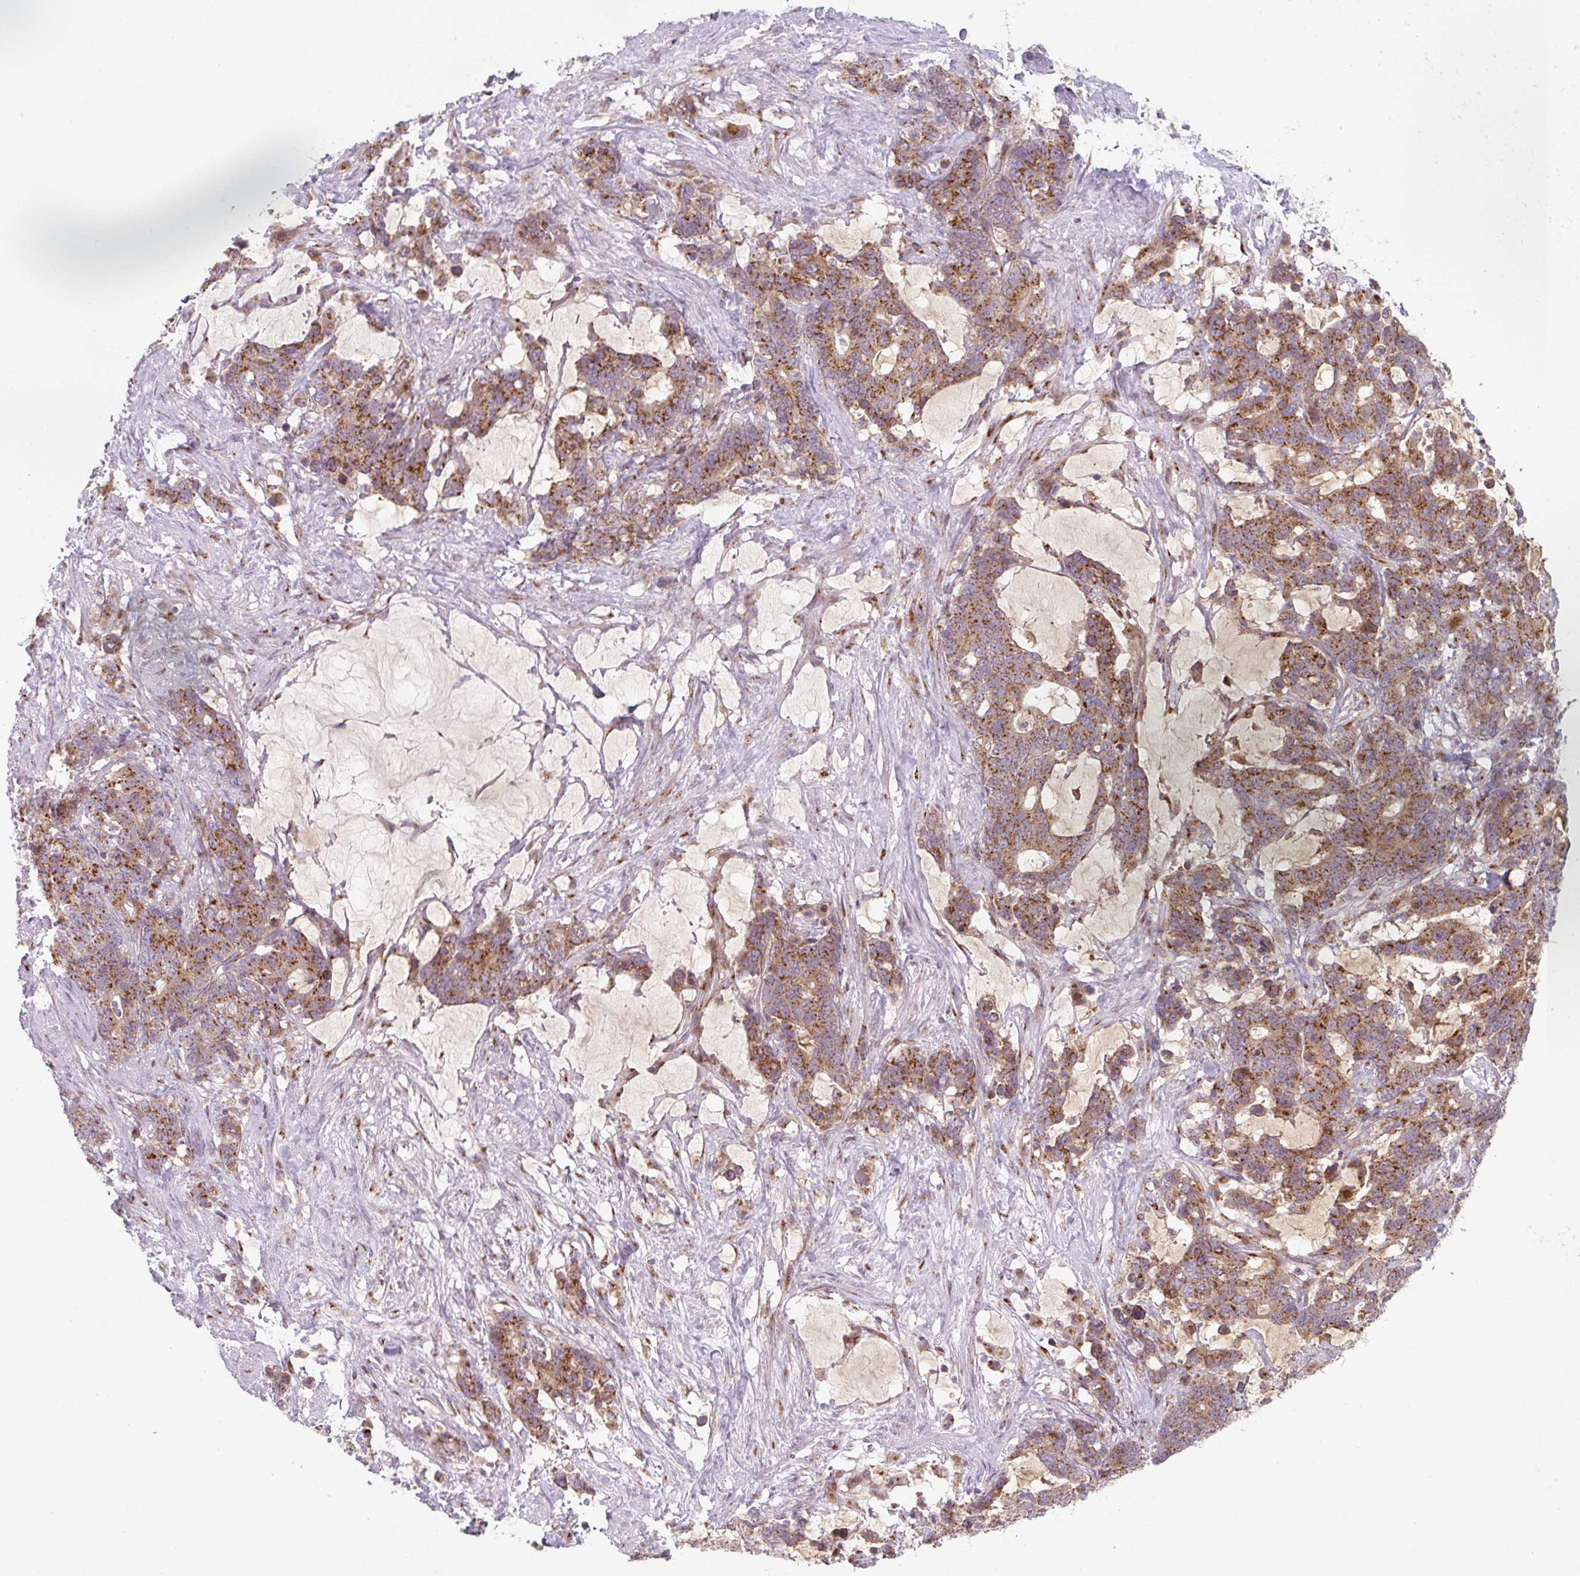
{"staining": {"intensity": "strong", "quantity": ">75%", "location": "cytoplasmic/membranous"}, "tissue": "stomach cancer", "cell_type": "Tumor cells", "image_type": "cancer", "snomed": [{"axis": "morphology", "description": "Normal tissue, NOS"}, {"axis": "morphology", "description": "Adenocarcinoma, NOS"}, {"axis": "topography", "description": "Stomach"}], "caption": "Protein expression by immunohistochemistry demonstrates strong cytoplasmic/membranous staining in about >75% of tumor cells in stomach adenocarcinoma.", "gene": "GVQW3", "patient": {"sex": "female", "age": 64}}